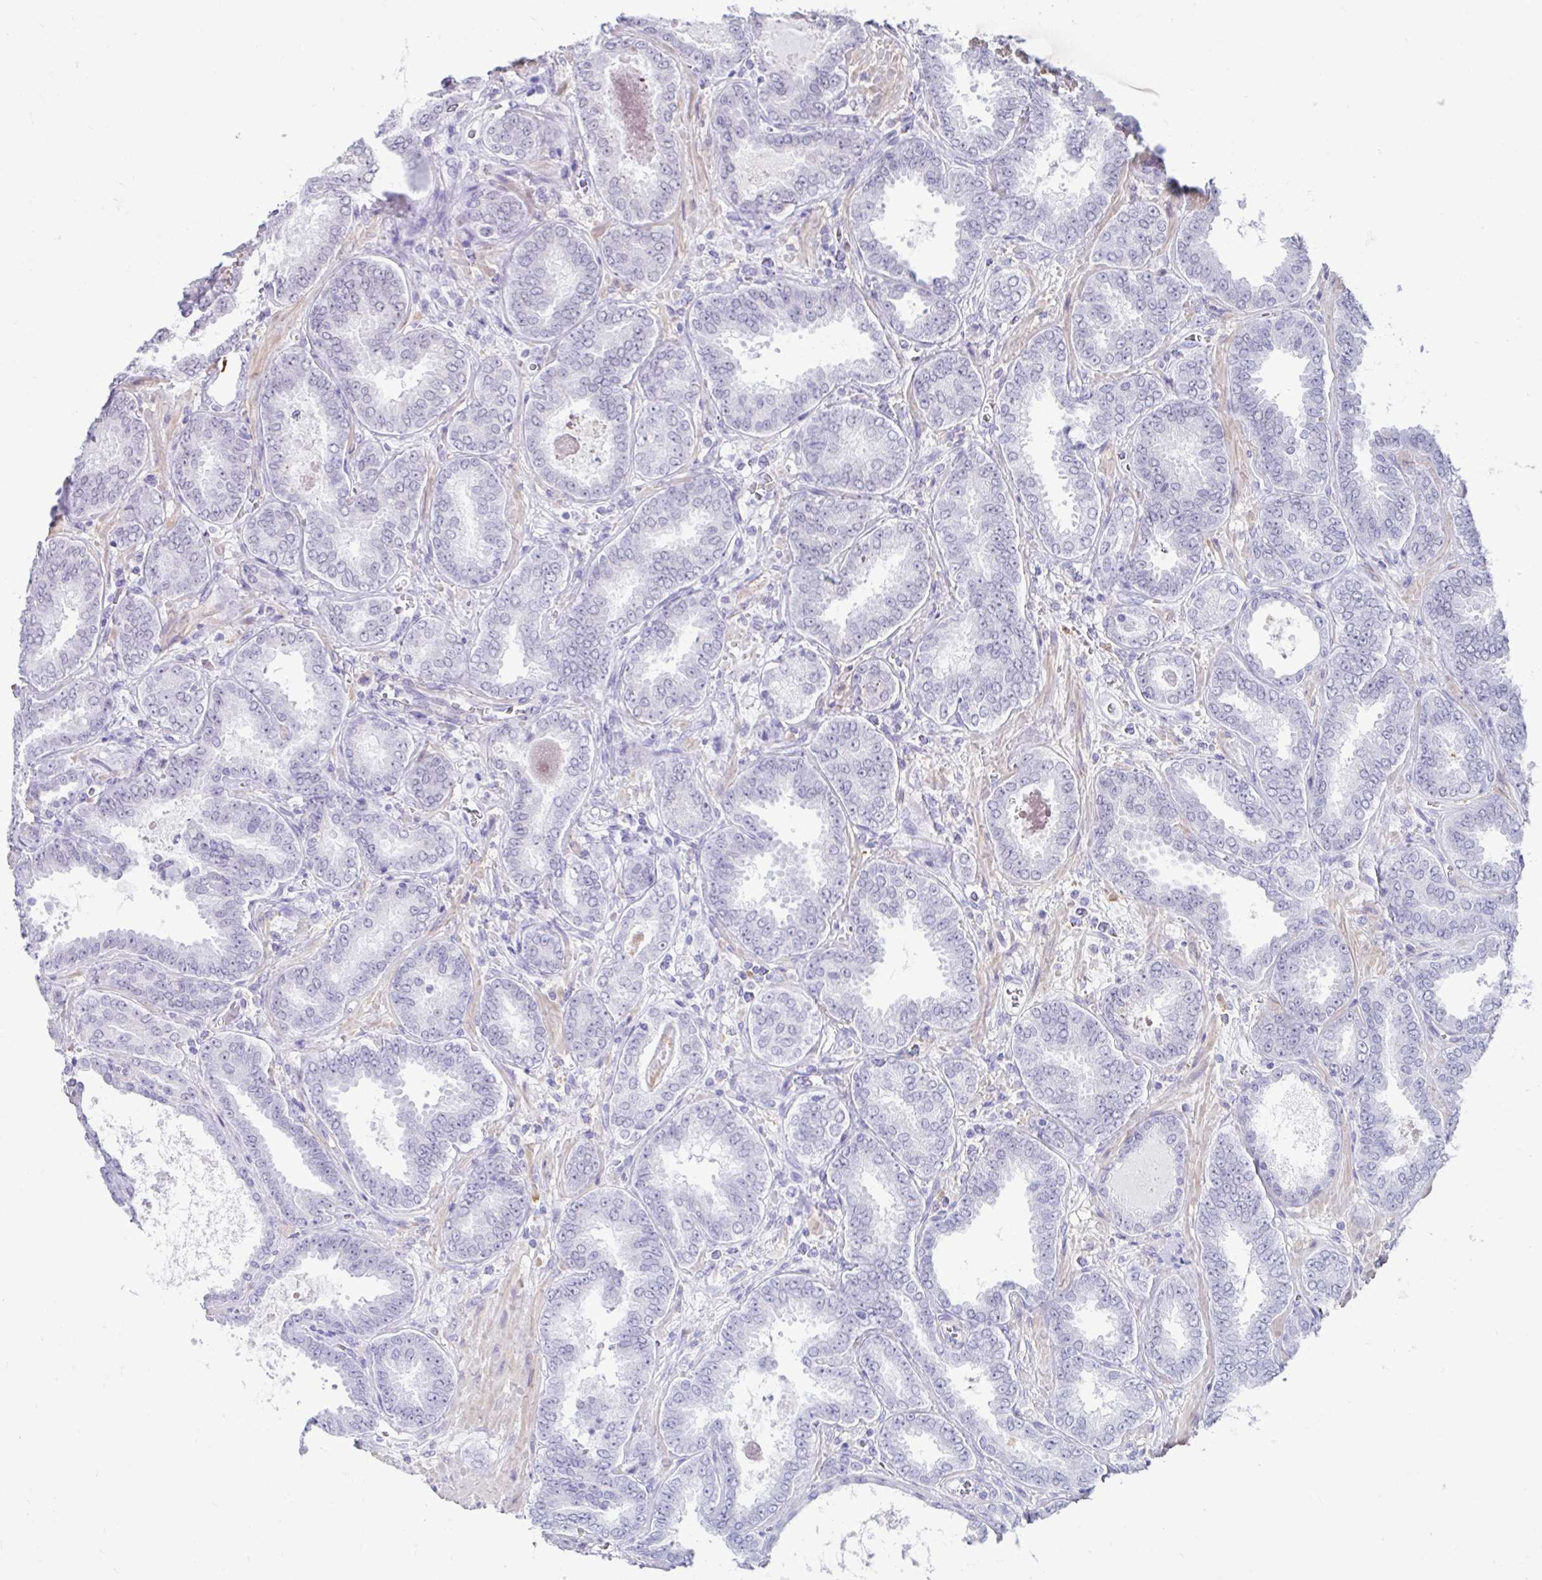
{"staining": {"intensity": "negative", "quantity": "none", "location": "none"}, "tissue": "prostate cancer", "cell_type": "Tumor cells", "image_type": "cancer", "snomed": [{"axis": "morphology", "description": "Adenocarcinoma, High grade"}, {"axis": "topography", "description": "Prostate"}], "caption": "This histopathology image is of prostate cancer stained with immunohistochemistry (IHC) to label a protein in brown with the nuclei are counter-stained blue. There is no positivity in tumor cells. Nuclei are stained in blue.", "gene": "DCAF17", "patient": {"sex": "male", "age": 72}}